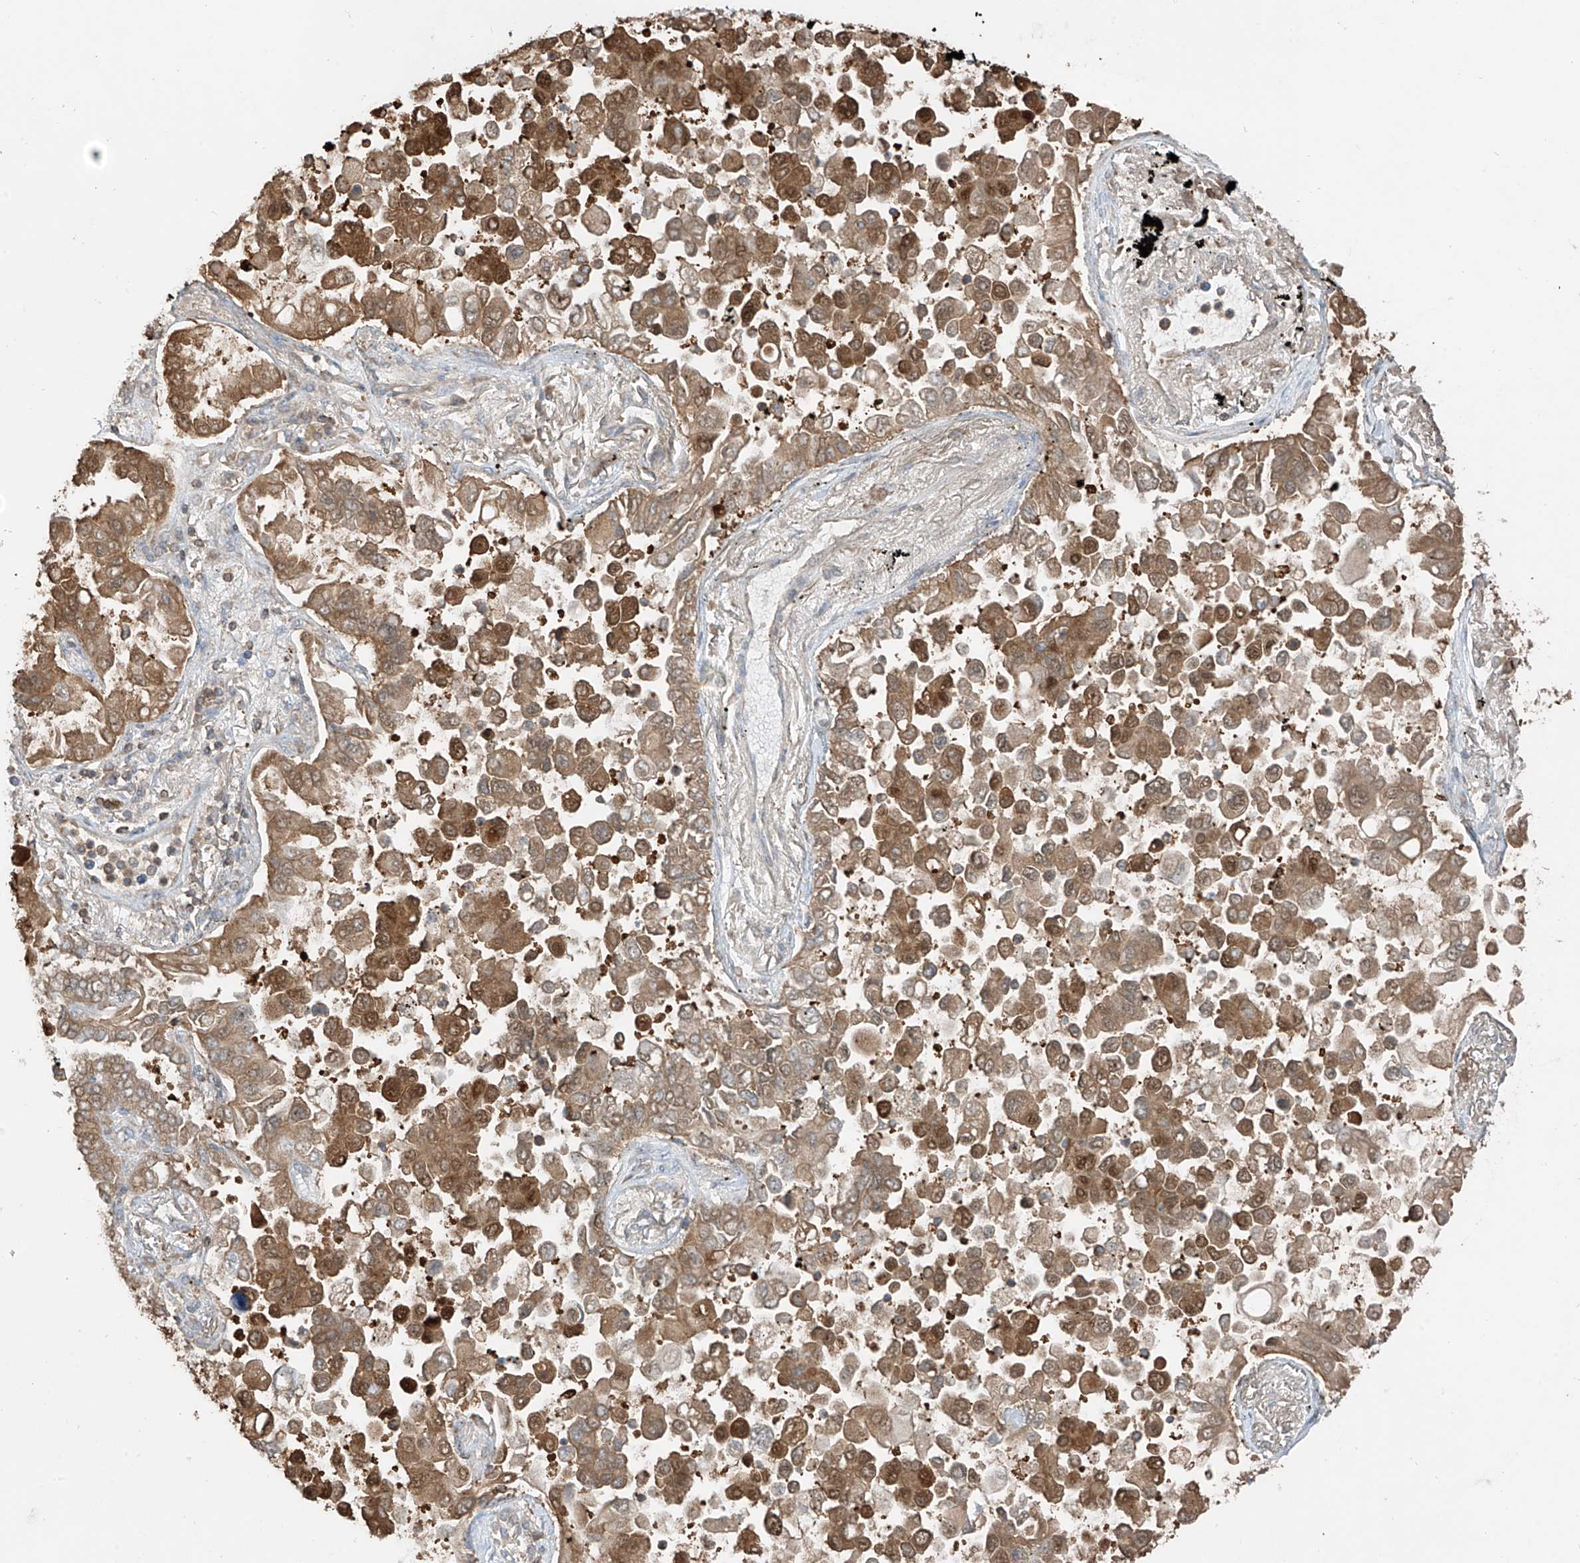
{"staining": {"intensity": "moderate", "quantity": ">75%", "location": "cytoplasmic/membranous"}, "tissue": "lung cancer", "cell_type": "Tumor cells", "image_type": "cancer", "snomed": [{"axis": "morphology", "description": "Adenocarcinoma, NOS"}, {"axis": "topography", "description": "Lung"}], "caption": "Lung cancer (adenocarcinoma) stained with IHC shows moderate cytoplasmic/membranous staining in about >75% of tumor cells.", "gene": "ETHE1", "patient": {"sex": "female", "age": 67}}